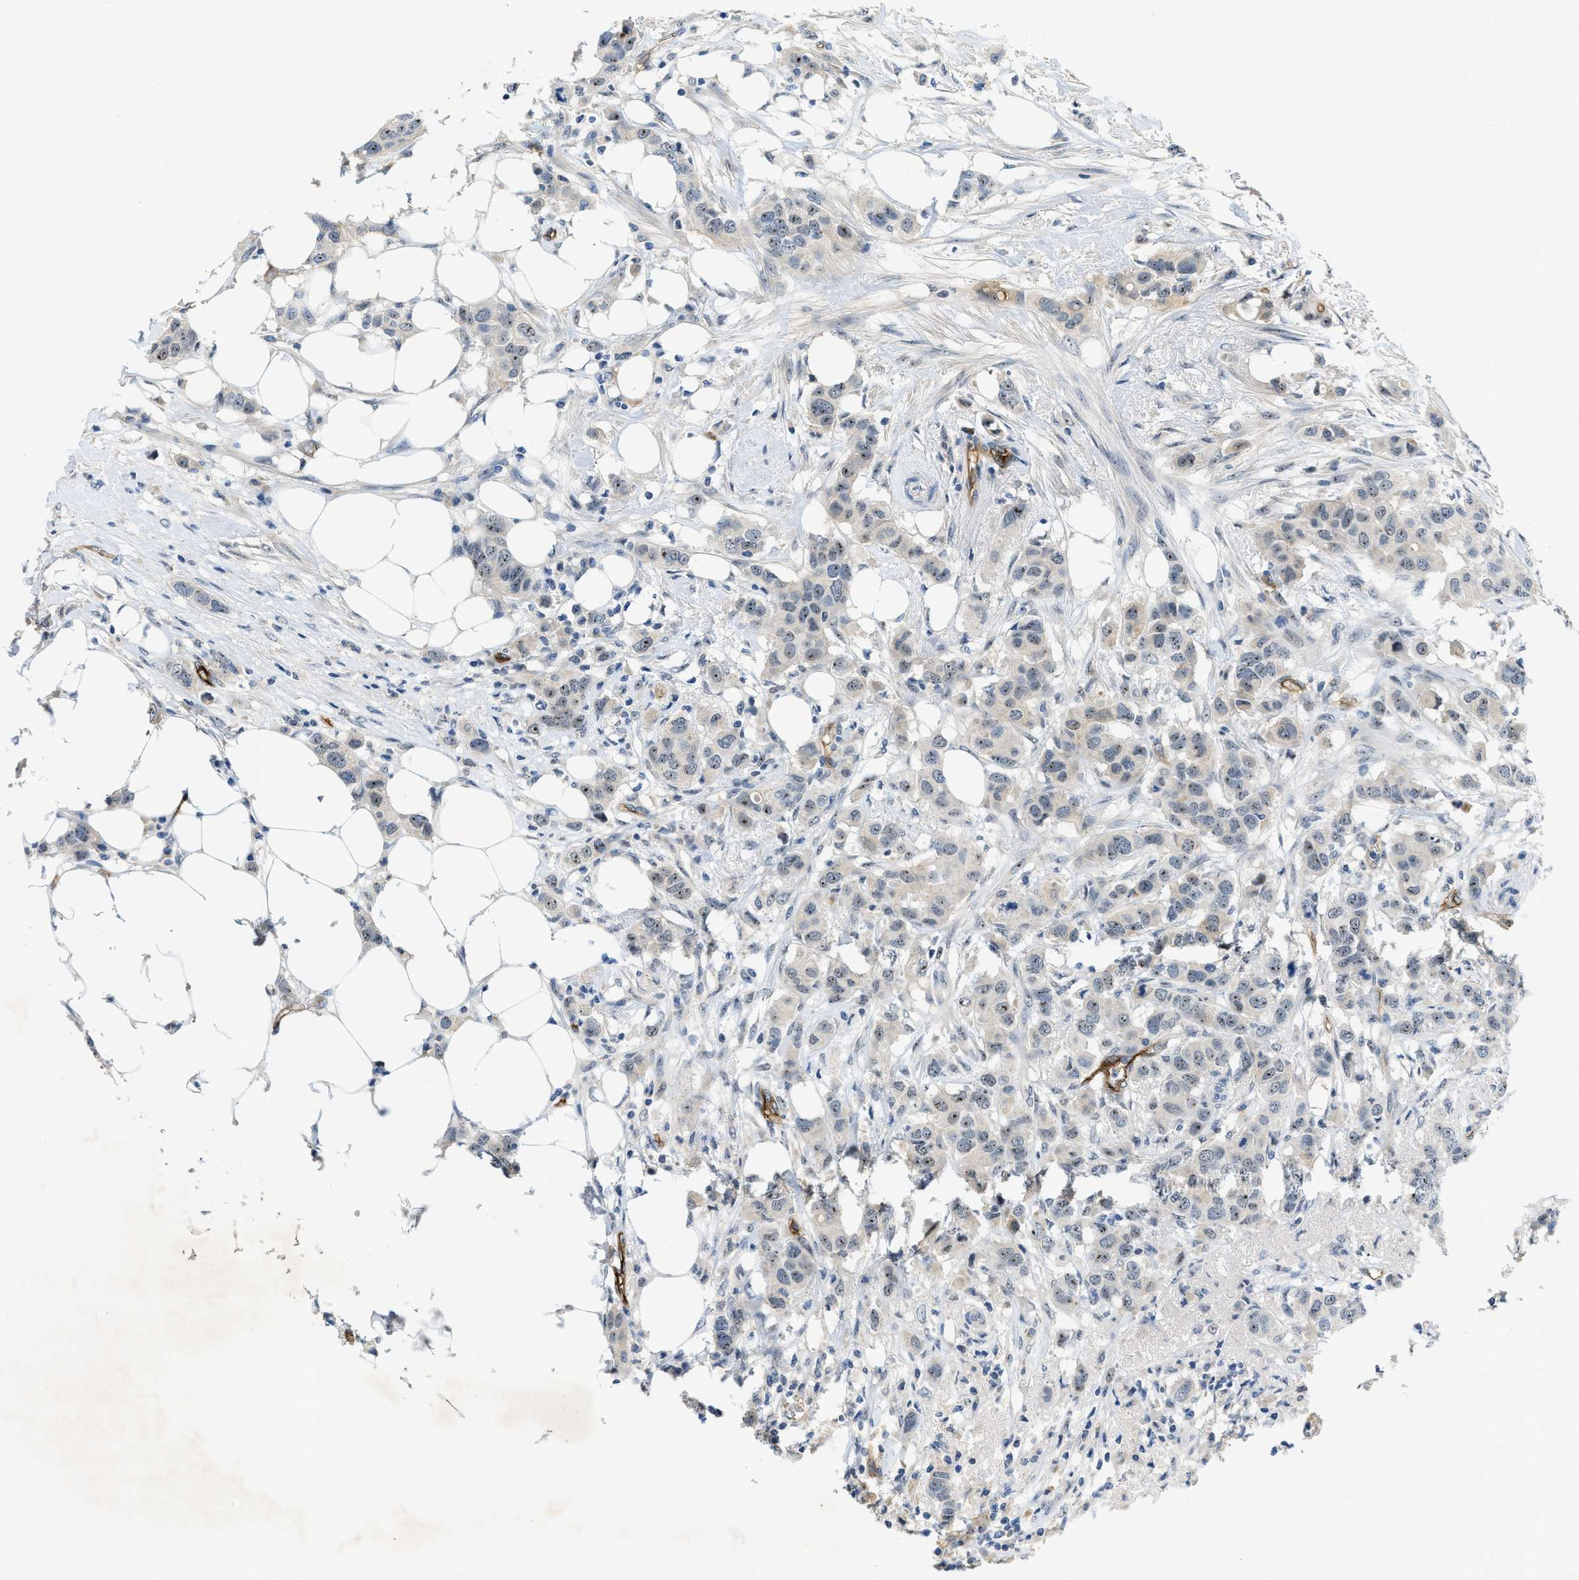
{"staining": {"intensity": "weak", "quantity": ">75%", "location": "nuclear"}, "tissue": "breast cancer", "cell_type": "Tumor cells", "image_type": "cancer", "snomed": [{"axis": "morphology", "description": "Duct carcinoma"}, {"axis": "topography", "description": "Breast"}], "caption": "Immunohistochemistry micrograph of neoplastic tissue: intraductal carcinoma (breast) stained using immunohistochemistry displays low levels of weak protein expression localized specifically in the nuclear of tumor cells, appearing as a nuclear brown color.", "gene": "SLCO2A1", "patient": {"sex": "female", "age": 50}}